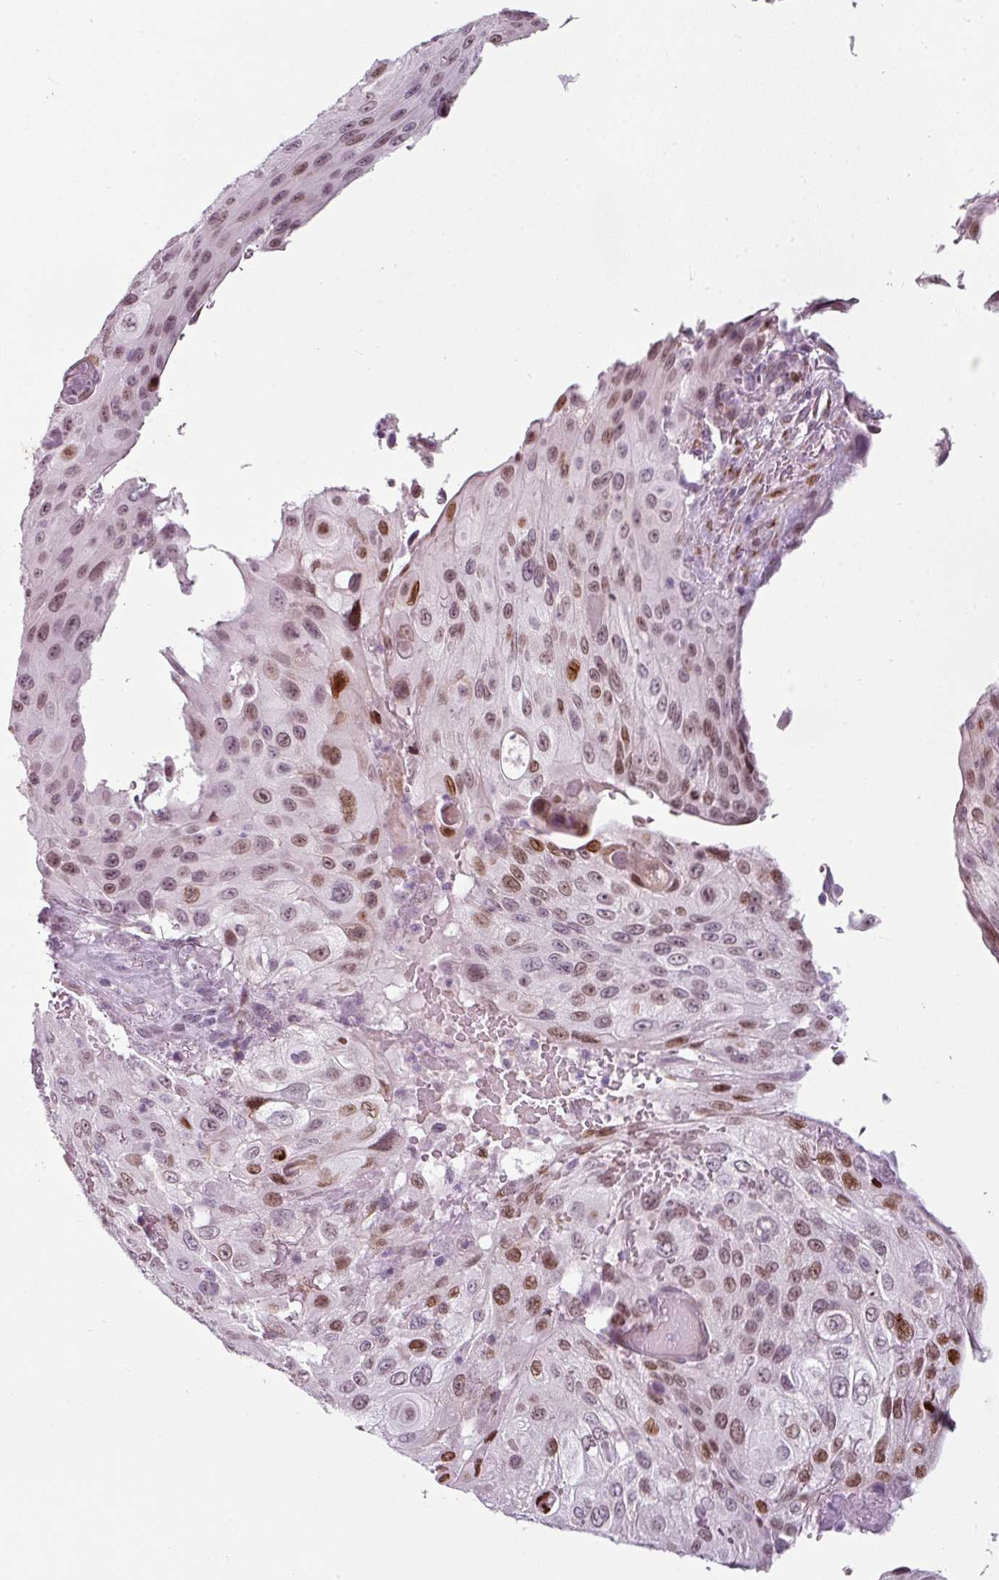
{"staining": {"intensity": "moderate", "quantity": "25%-75%", "location": "nuclear"}, "tissue": "cervical cancer", "cell_type": "Tumor cells", "image_type": "cancer", "snomed": [{"axis": "morphology", "description": "Squamous cell carcinoma, NOS"}, {"axis": "topography", "description": "Cervix"}], "caption": "A histopathology image of human cervical cancer (squamous cell carcinoma) stained for a protein exhibits moderate nuclear brown staining in tumor cells. The protein of interest is shown in brown color, while the nuclei are stained blue.", "gene": "SYT8", "patient": {"sex": "female", "age": 42}}